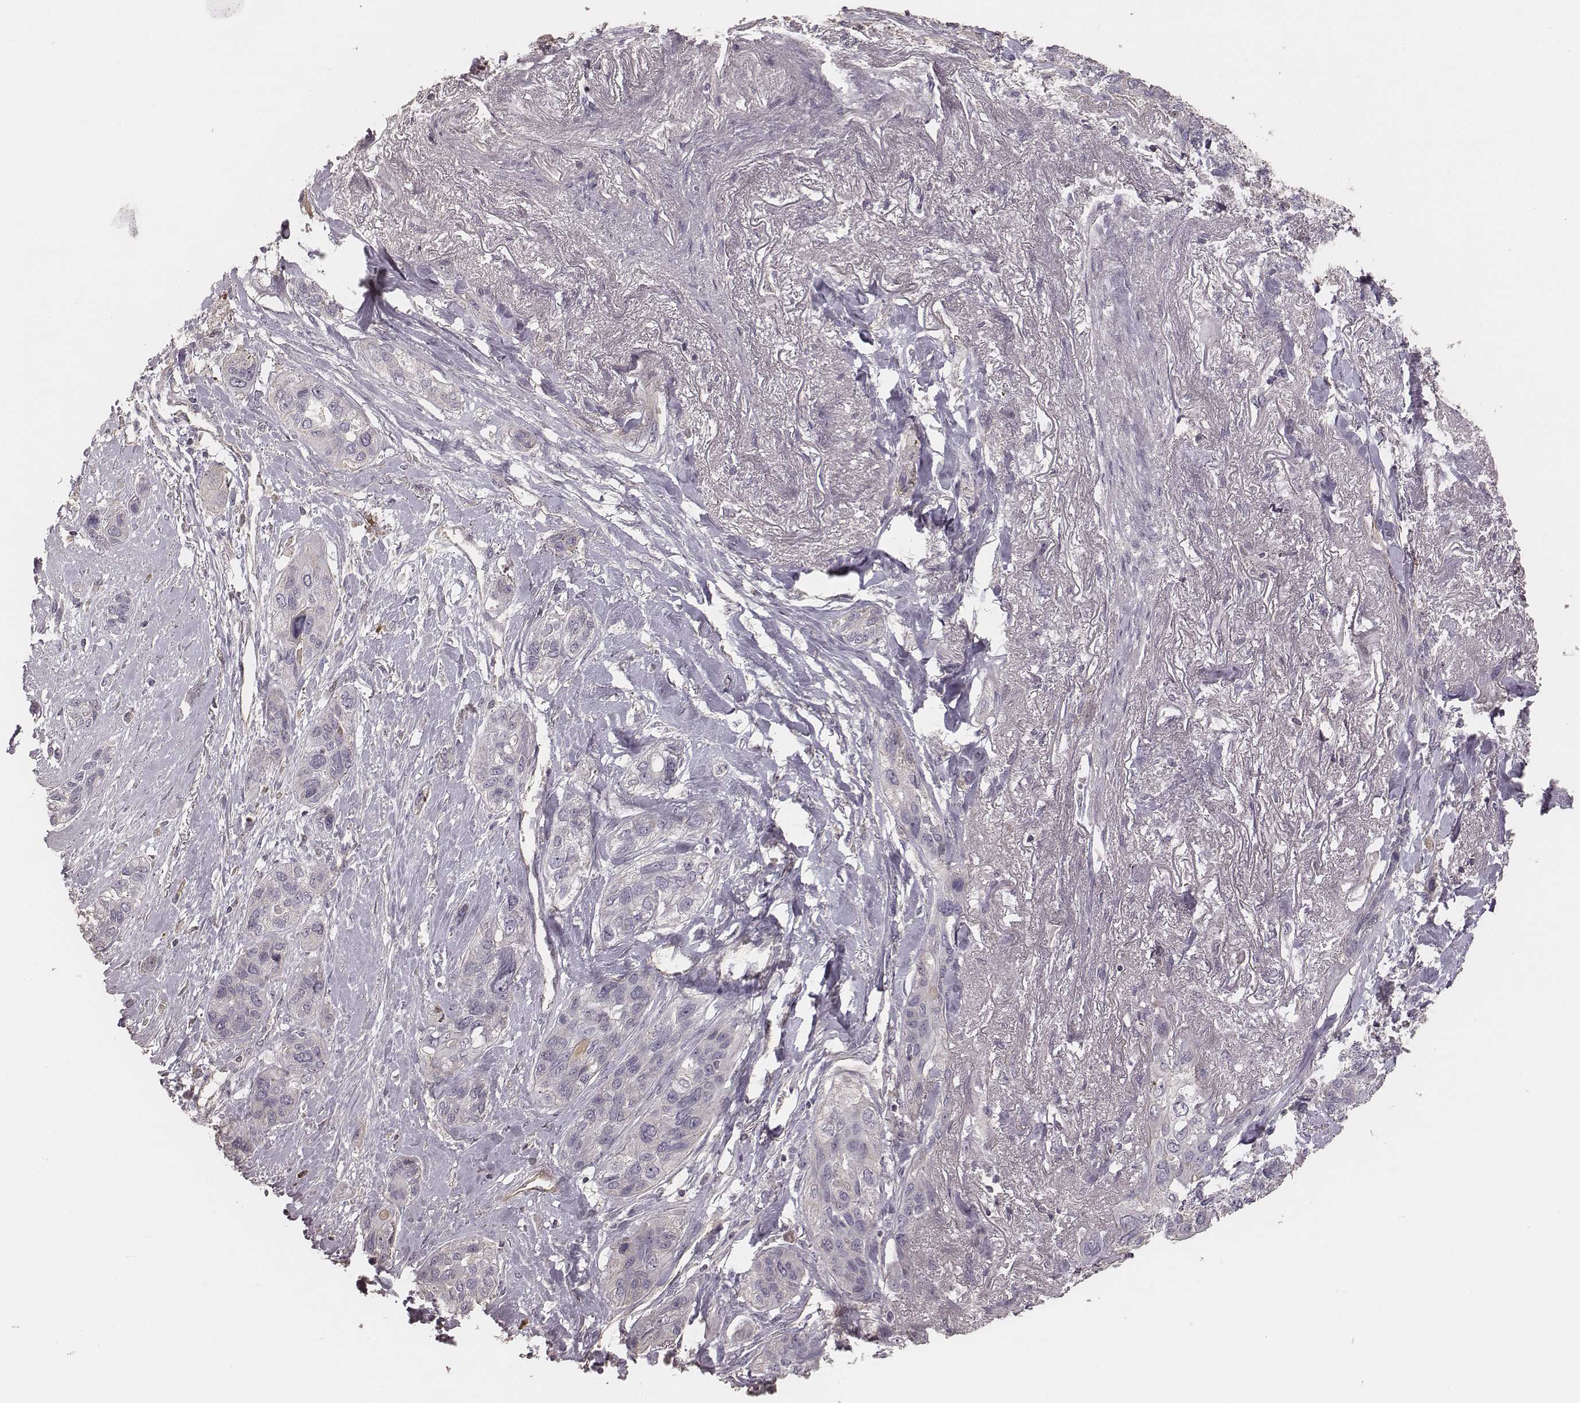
{"staining": {"intensity": "negative", "quantity": "none", "location": "none"}, "tissue": "lung cancer", "cell_type": "Tumor cells", "image_type": "cancer", "snomed": [{"axis": "morphology", "description": "Squamous cell carcinoma, NOS"}, {"axis": "topography", "description": "Lung"}], "caption": "DAB immunohistochemical staining of human lung cancer (squamous cell carcinoma) exhibits no significant positivity in tumor cells.", "gene": "OTOGL", "patient": {"sex": "female", "age": 70}}